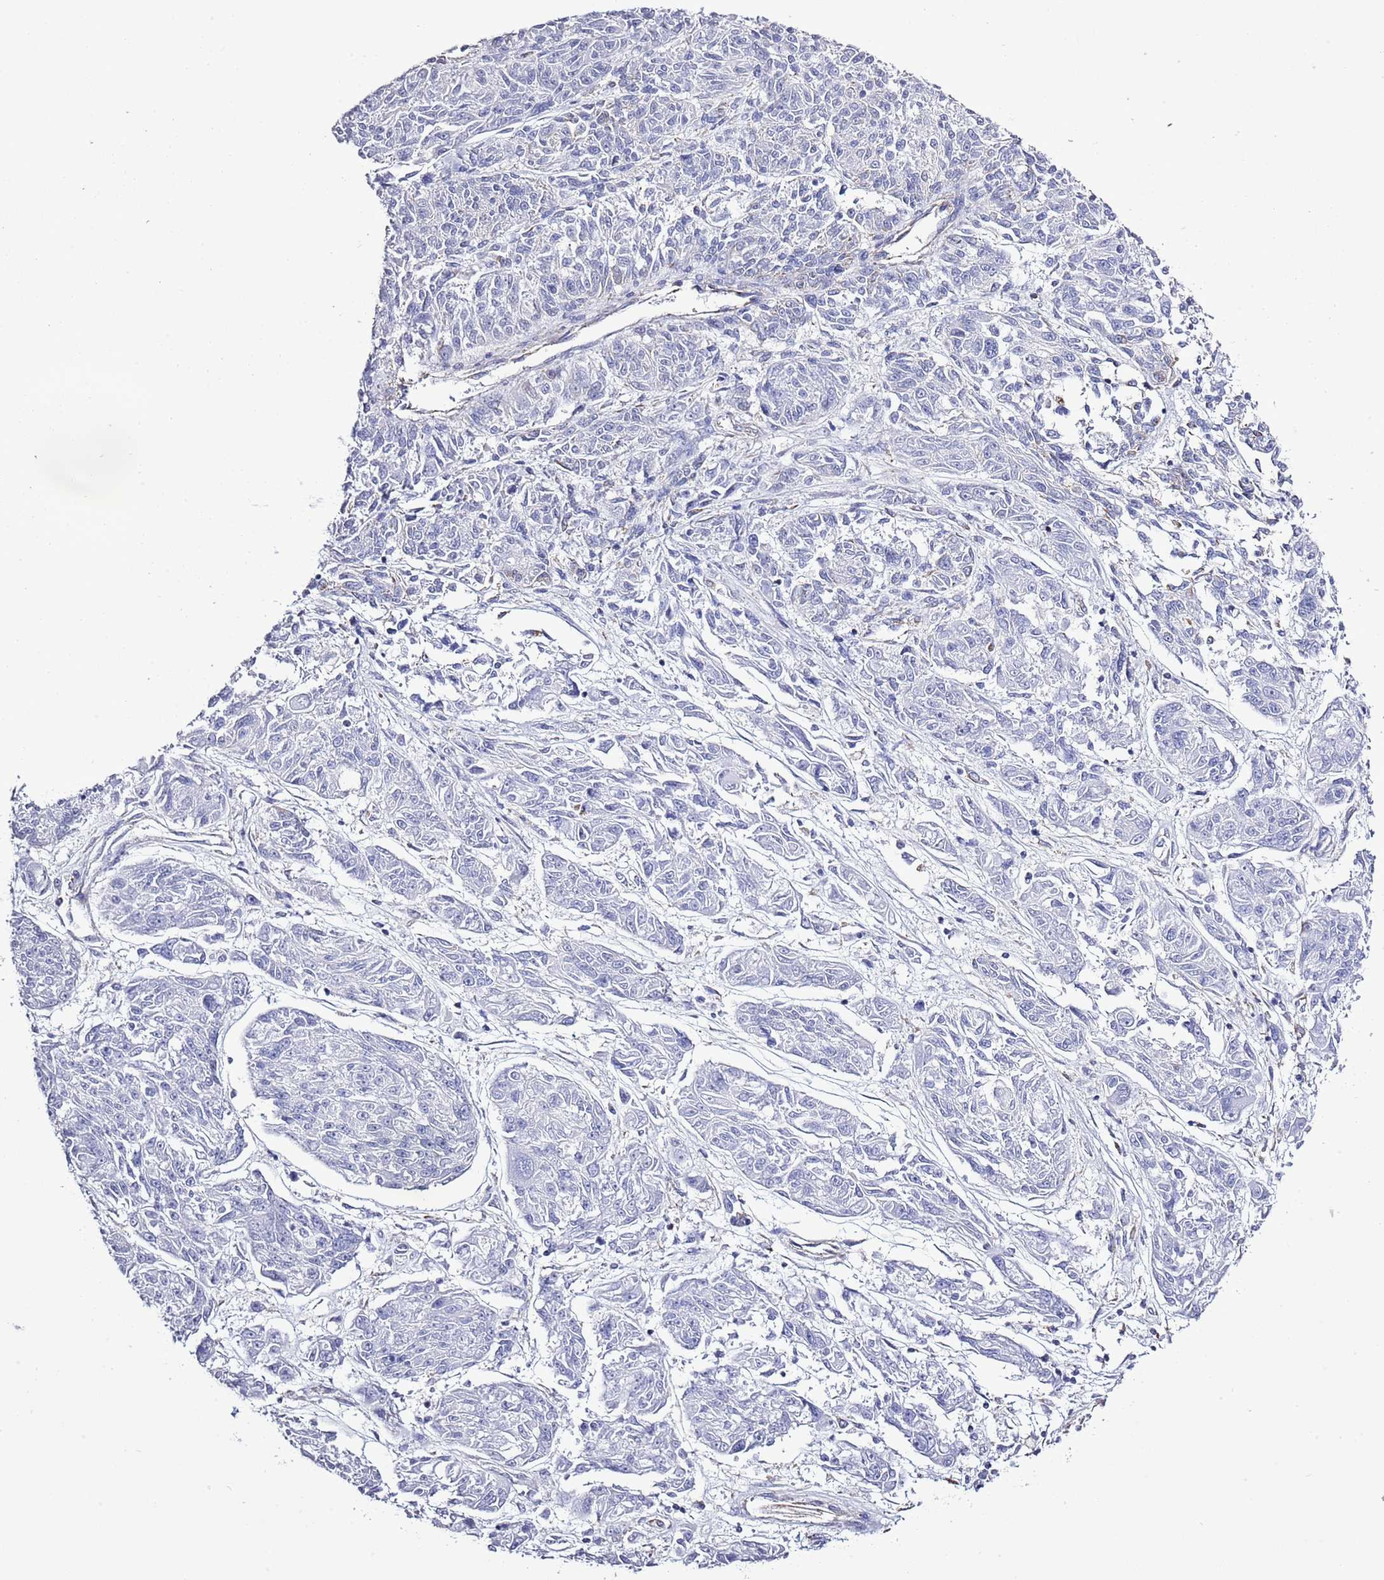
{"staining": {"intensity": "negative", "quantity": "none", "location": "none"}, "tissue": "melanoma", "cell_type": "Tumor cells", "image_type": "cancer", "snomed": [{"axis": "morphology", "description": "Malignant melanoma, NOS"}, {"axis": "topography", "description": "Skin"}], "caption": "An image of melanoma stained for a protein reveals no brown staining in tumor cells.", "gene": "SLC23A1", "patient": {"sex": "male", "age": 53}}